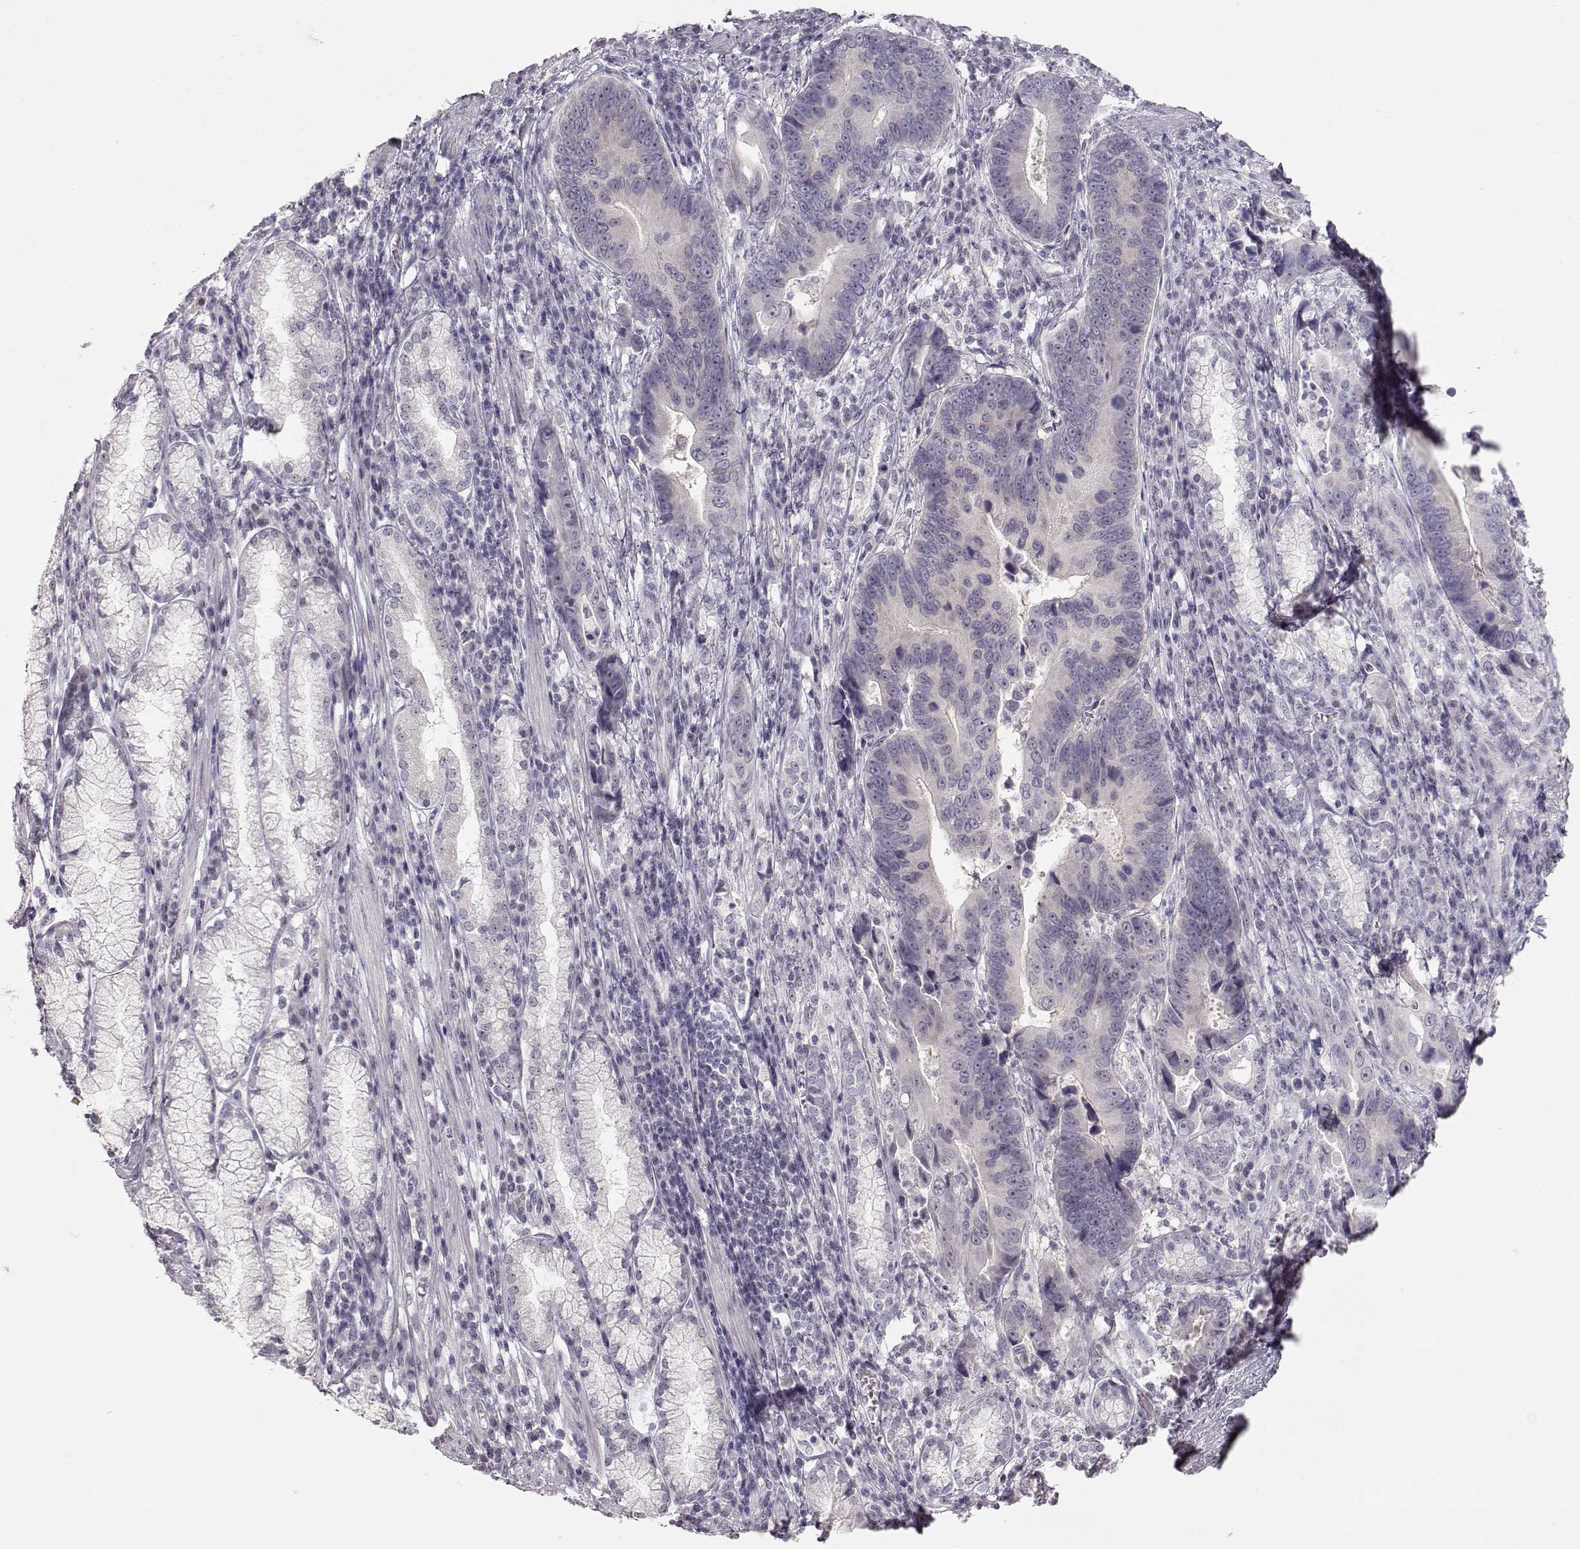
{"staining": {"intensity": "negative", "quantity": "none", "location": "none"}, "tissue": "stomach cancer", "cell_type": "Tumor cells", "image_type": "cancer", "snomed": [{"axis": "morphology", "description": "Adenocarcinoma, NOS"}, {"axis": "topography", "description": "Stomach"}], "caption": "An image of stomach adenocarcinoma stained for a protein exhibits no brown staining in tumor cells.", "gene": "FAM205A", "patient": {"sex": "male", "age": 84}}